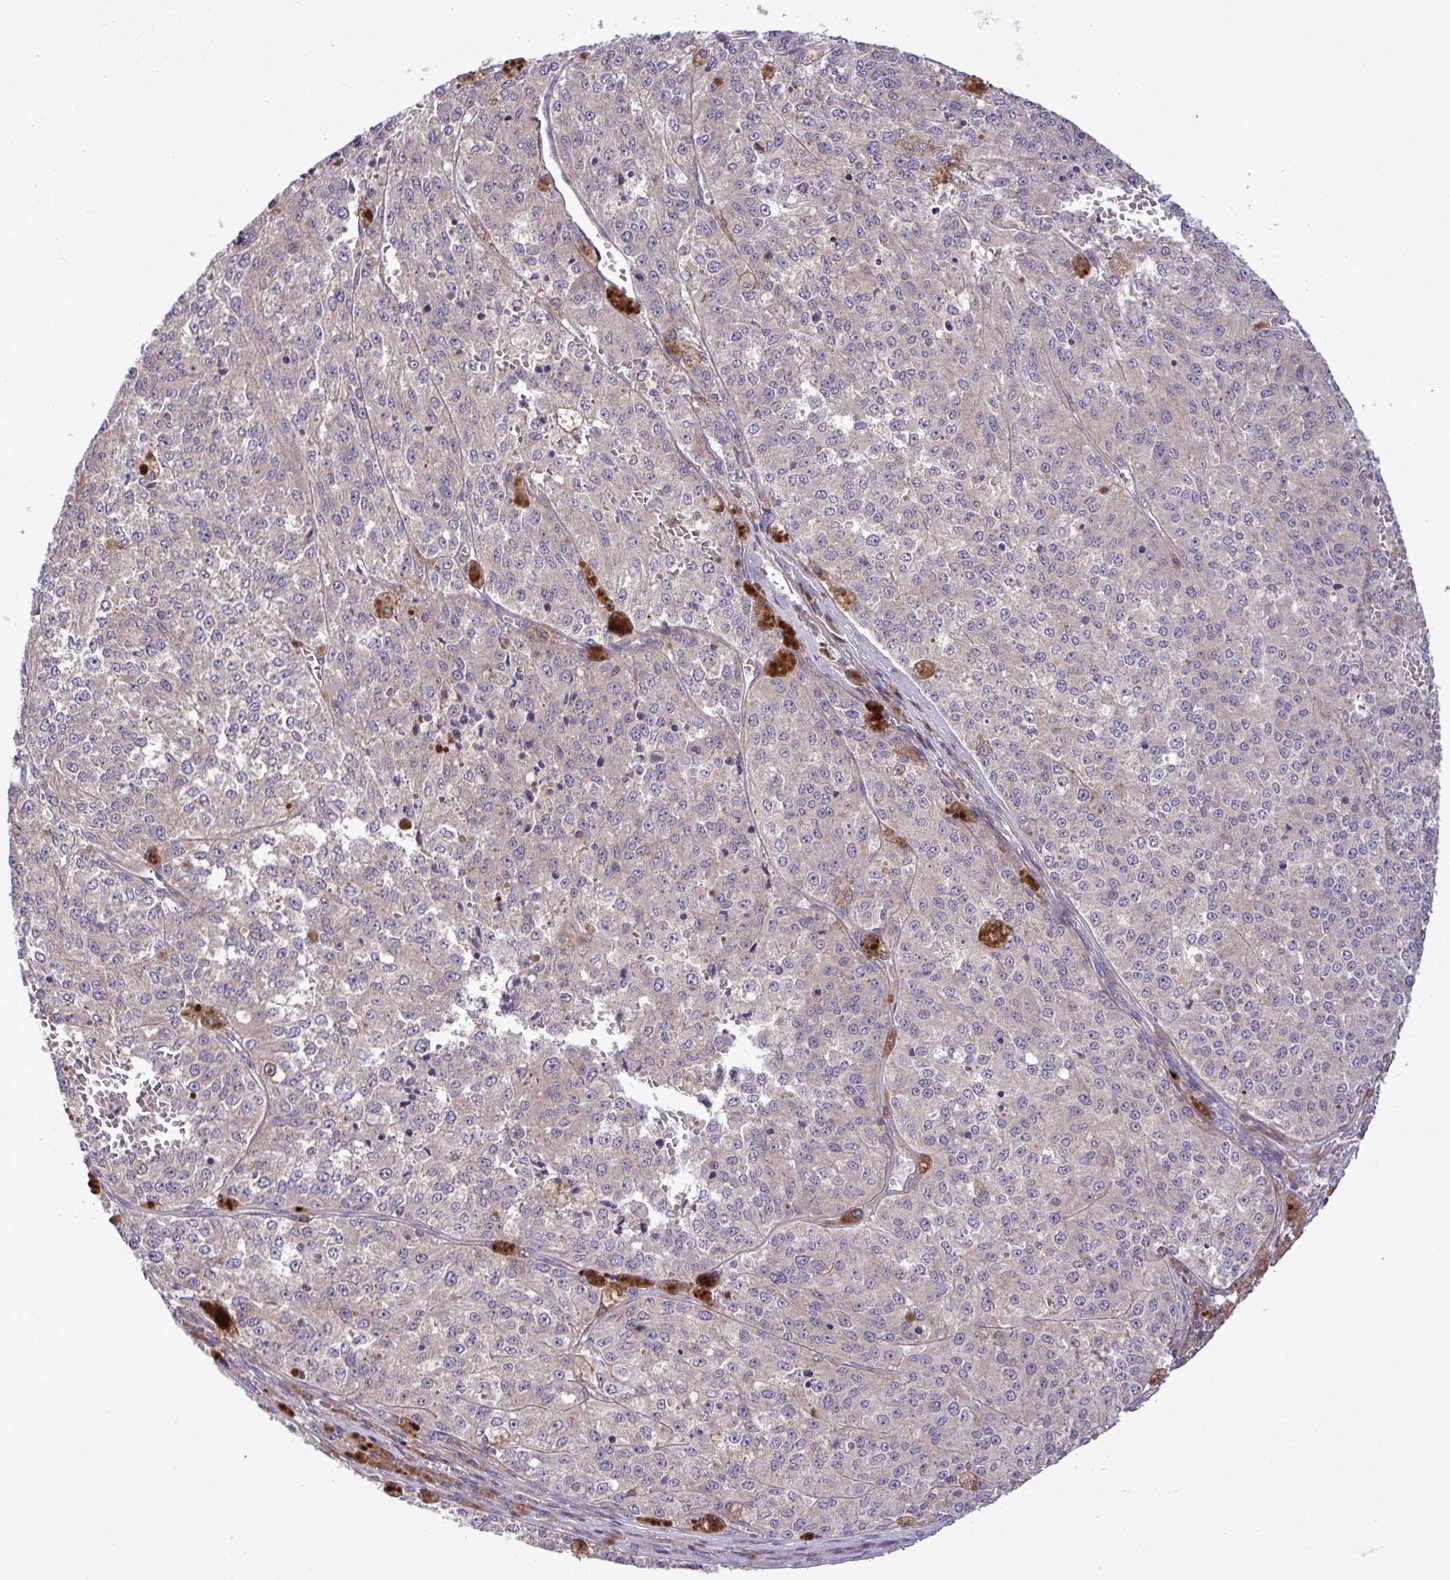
{"staining": {"intensity": "weak", "quantity": "<25%", "location": "cytoplasmic/membranous"}, "tissue": "melanoma", "cell_type": "Tumor cells", "image_type": "cancer", "snomed": [{"axis": "morphology", "description": "Malignant melanoma, Metastatic site"}, {"axis": "topography", "description": "Lymph node"}], "caption": "Image shows no significant protein positivity in tumor cells of melanoma.", "gene": "GRB14", "patient": {"sex": "female", "age": 64}}